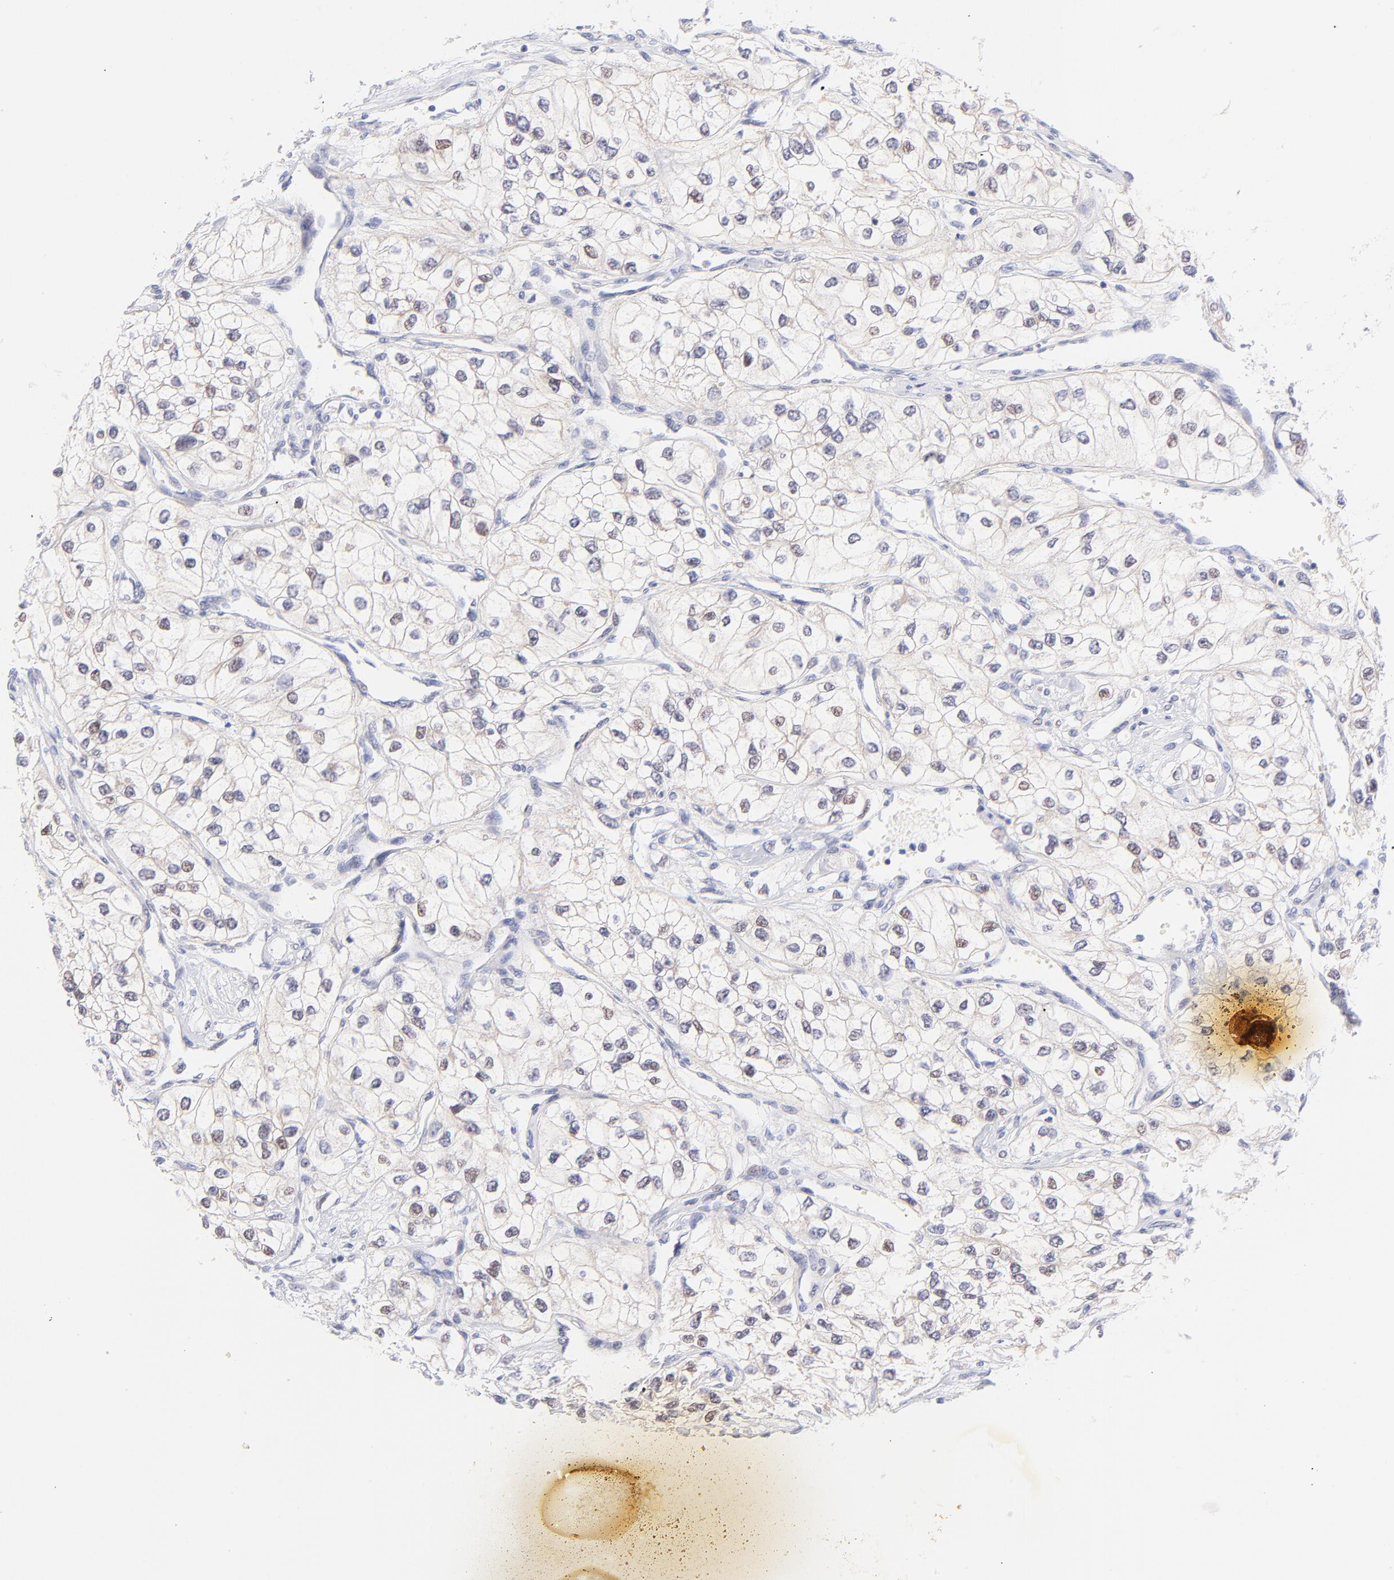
{"staining": {"intensity": "moderate", "quantity": "<25%", "location": "nuclear"}, "tissue": "renal cancer", "cell_type": "Tumor cells", "image_type": "cancer", "snomed": [{"axis": "morphology", "description": "Adenocarcinoma, NOS"}, {"axis": "topography", "description": "Kidney"}], "caption": "IHC staining of renal cancer (adenocarcinoma), which shows low levels of moderate nuclear expression in about <25% of tumor cells indicating moderate nuclear protein staining. The staining was performed using DAB (3,3'-diaminobenzidine) (brown) for protein detection and nuclei were counterstained in hematoxylin (blue).", "gene": "PBDC1", "patient": {"sex": "male", "age": 57}}